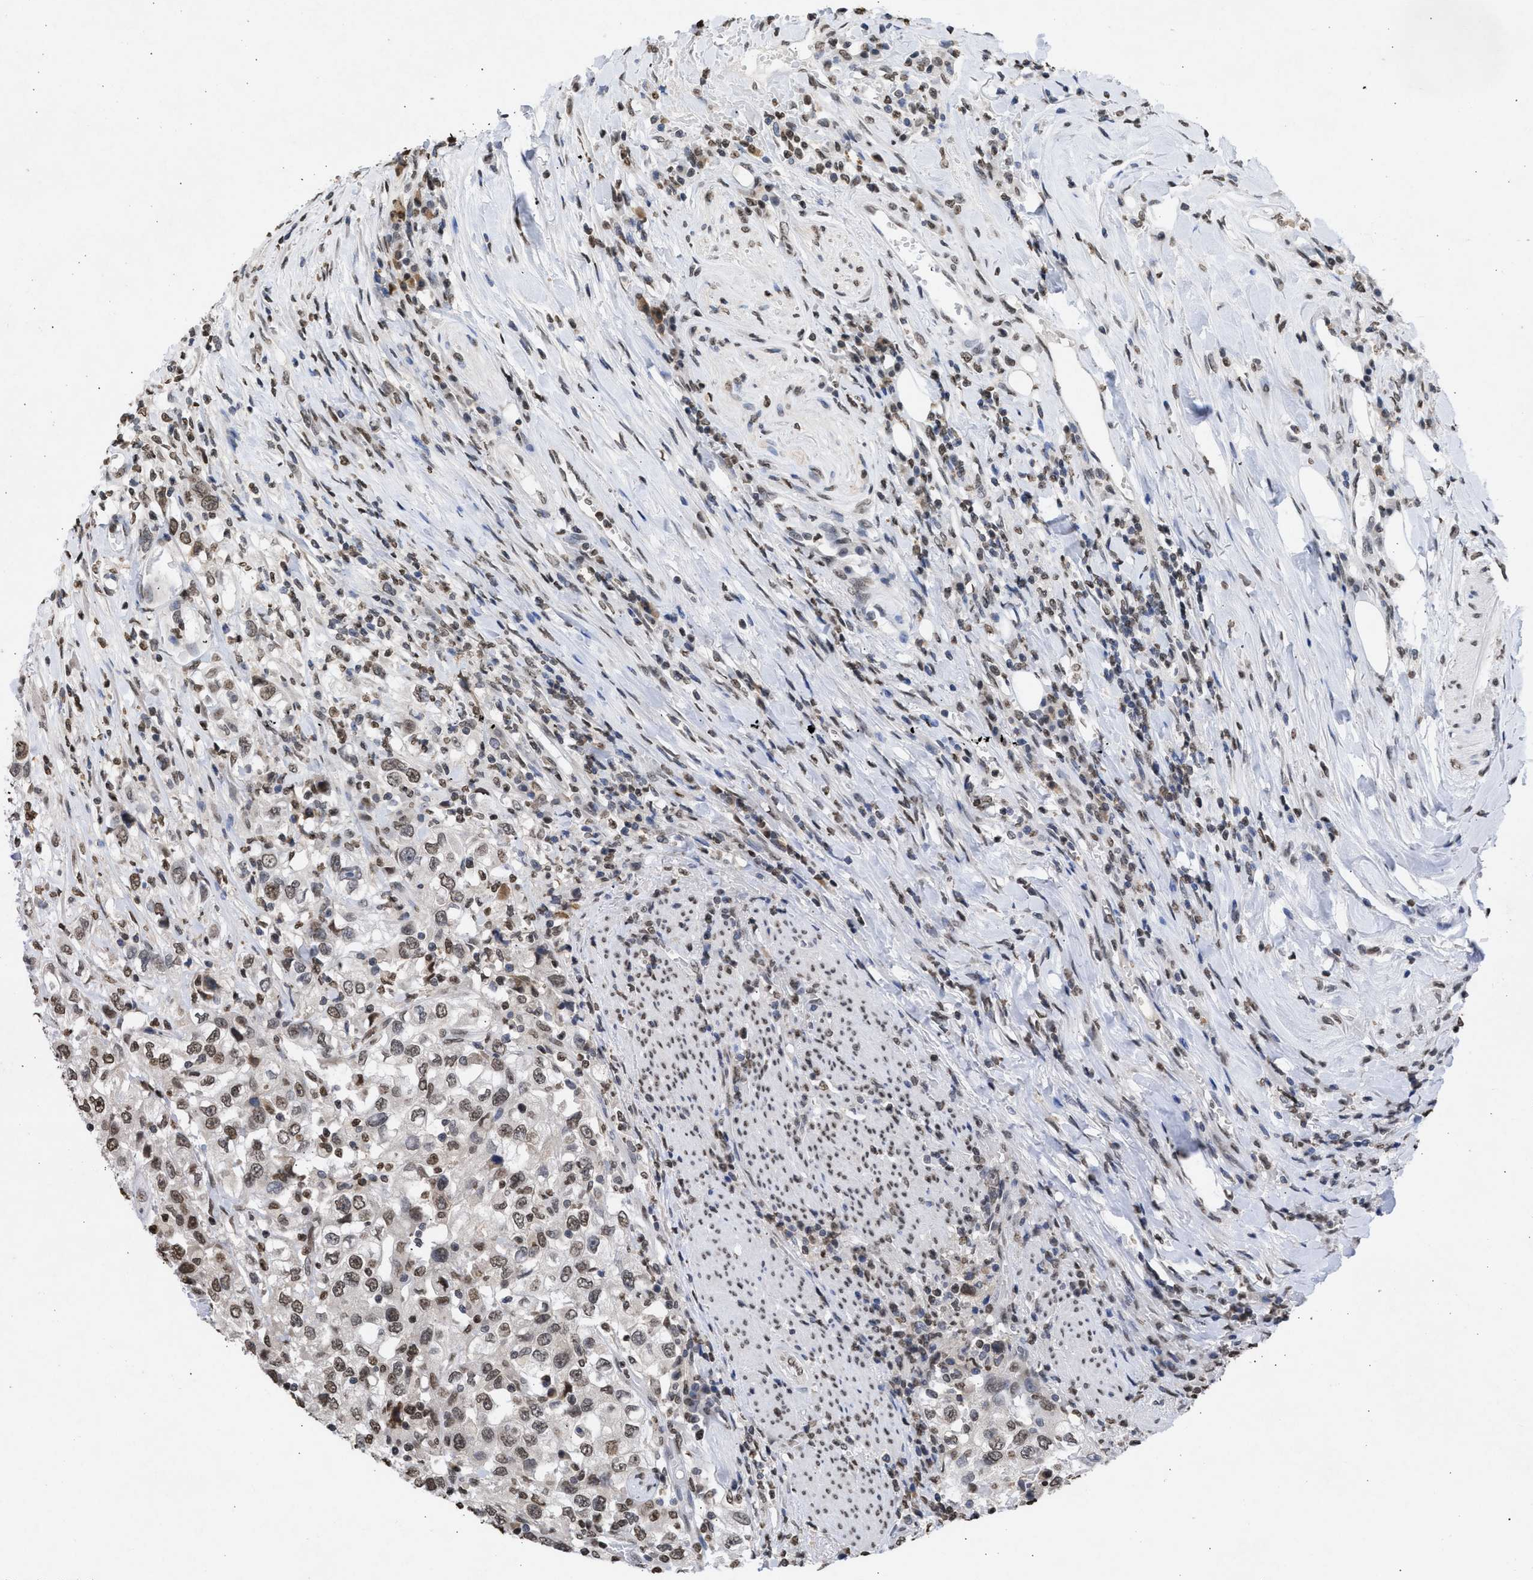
{"staining": {"intensity": "moderate", "quantity": "25%-75%", "location": "nuclear"}, "tissue": "urothelial cancer", "cell_type": "Tumor cells", "image_type": "cancer", "snomed": [{"axis": "morphology", "description": "Urothelial carcinoma, High grade"}, {"axis": "topography", "description": "Urinary bladder"}], "caption": "Protein expression analysis of human urothelial carcinoma (high-grade) reveals moderate nuclear expression in approximately 25%-75% of tumor cells. Immunohistochemistry (ihc) stains the protein in brown and the nuclei are stained blue.", "gene": "NUP35", "patient": {"sex": "female", "age": 80}}